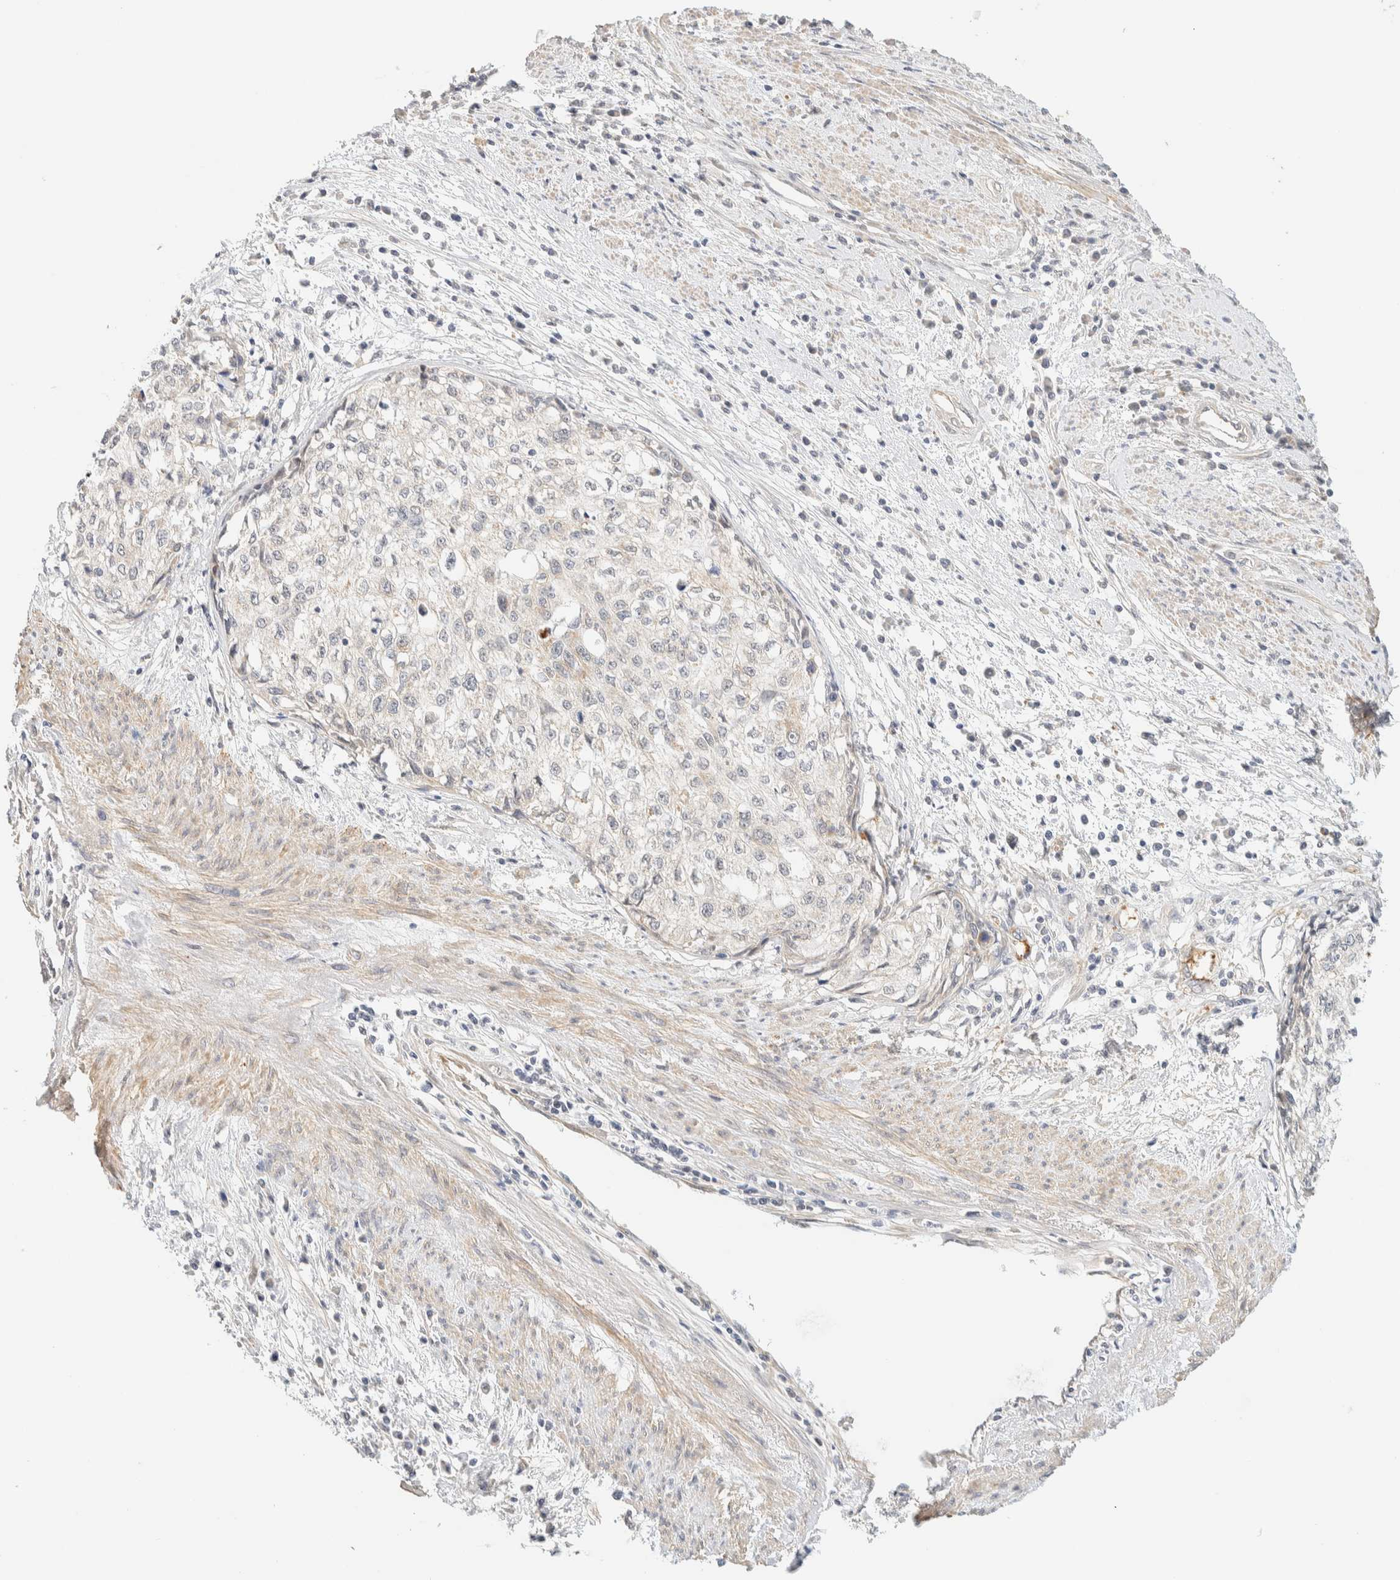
{"staining": {"intensity": "negative", "quantity": "none", "location": "none"}, "tissue": "cervical cancer", "cell_type": "Tumor cells", "image_type": "cancer", "snomed": [{"axis": "morphology", "description": "Squamous cell carcinoma, NOS"}, {"axis": "topography", "description": "Cervix"}], "caption": "DAB (3,3'-diaminobenzidine) immunohistochemical staining of cervical cancer reveals no significant expression in tumor cells. (DAB (3,3'-diaminobenzidine) IHC visualized using brightfield microscopy, high magnification).", "gene": "TNK1", "patient": {"sex": "female", "age": 57}}